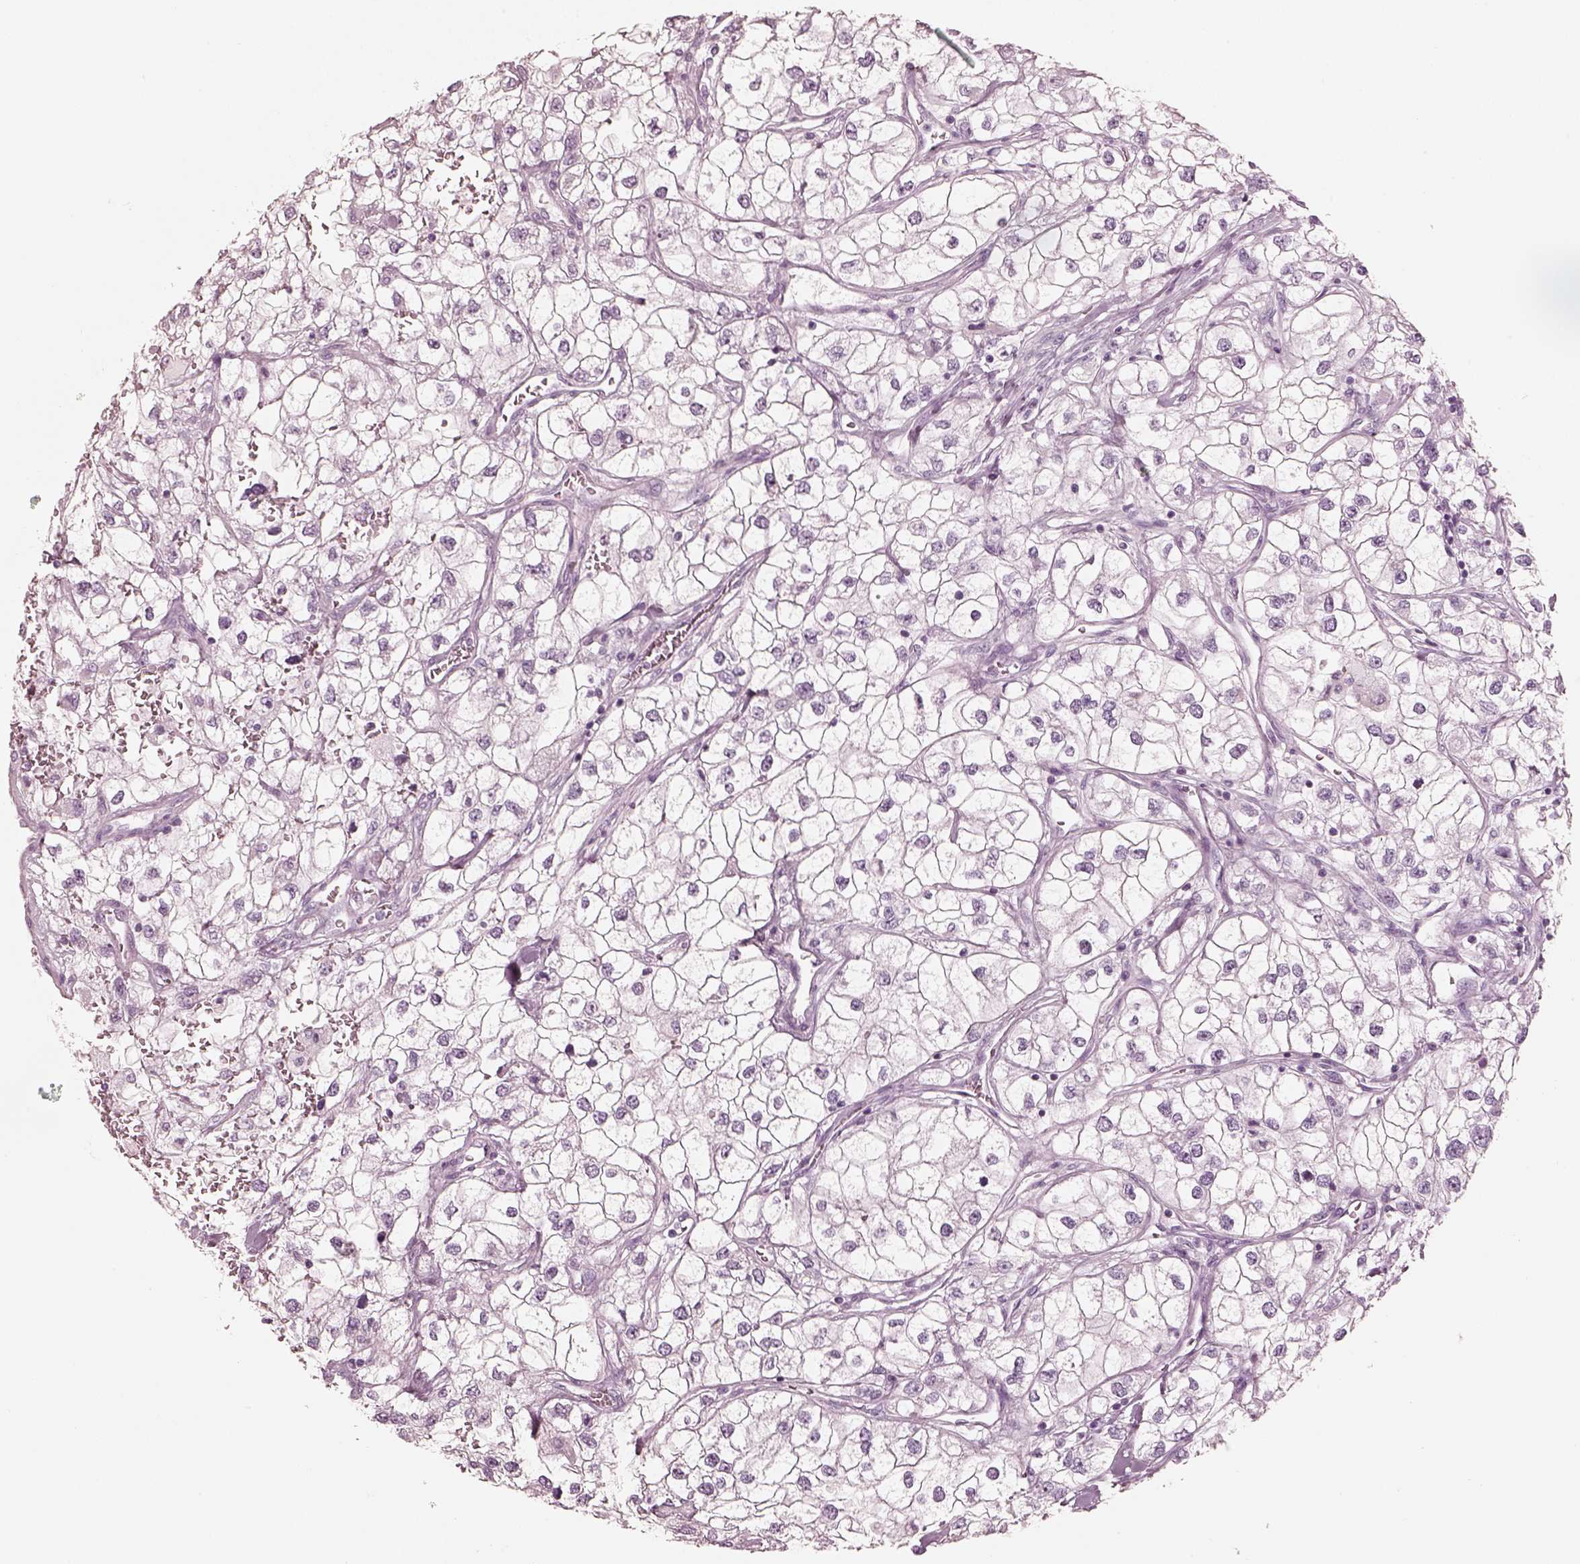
{"staining": {"intensity": "negative", "quantity": "none", "location": "none"}, "tissue": "renal cancer", "cell_type": "Tumor cells", "image_type": "cancer", "snomed": [{"axis": "morphology", "description": "Adenocarcinoma, NOS"}, {"axis": "topography", "description": "Kidney"}], "caption": "Immunohistochemistry (IHC) of human renal cancer exhibits no staining in tumor cells.", "gene": "PON3", "patient": {"sex": "male", "age": 59}}